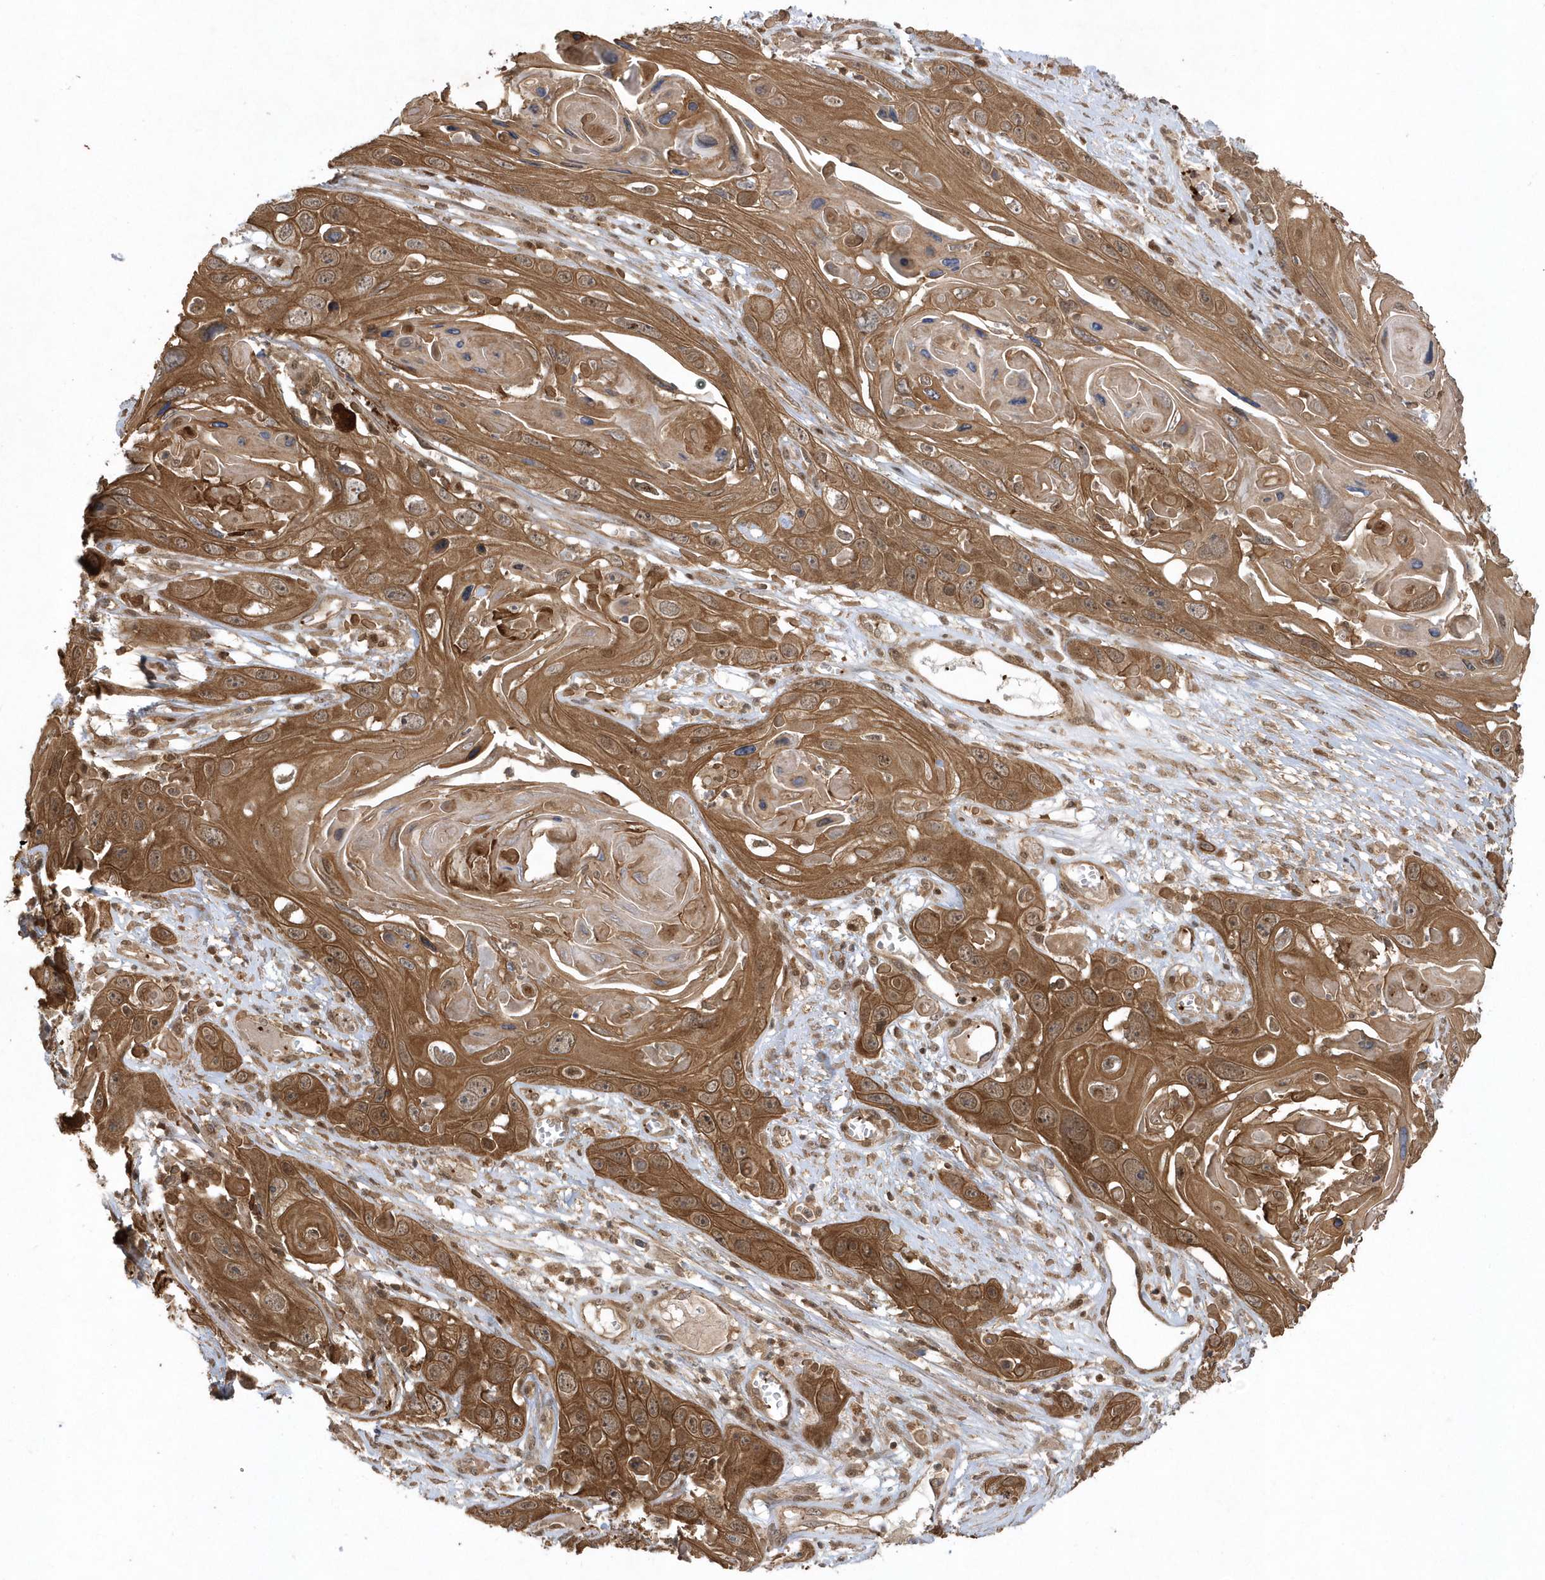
{"staining": {"intensity": "strong", "quantity": ">75%", "location": "cytoplasmic/membranous"}, "tissue": "skin cancer", "cell_type": "Tumor cells", "image_type": "cancer", "snomed": [{"axis": "morphology", "description": "Squamous cell carcinoma, NOS"}, {"axis": "topography", "description": "Skin"}], "caption": "Immunohistochemical staining of skin squamous cell carcinoma demonstrates high levels of strong cytoplasmic/membranous expression in about >75% of tumor cells. (DAB (3,3'-diaminobenzidine) IHC with brightfield microscopy, high magnification).", "gene": "ACYP1", "patient": {"sex": "male", "age": 55}}